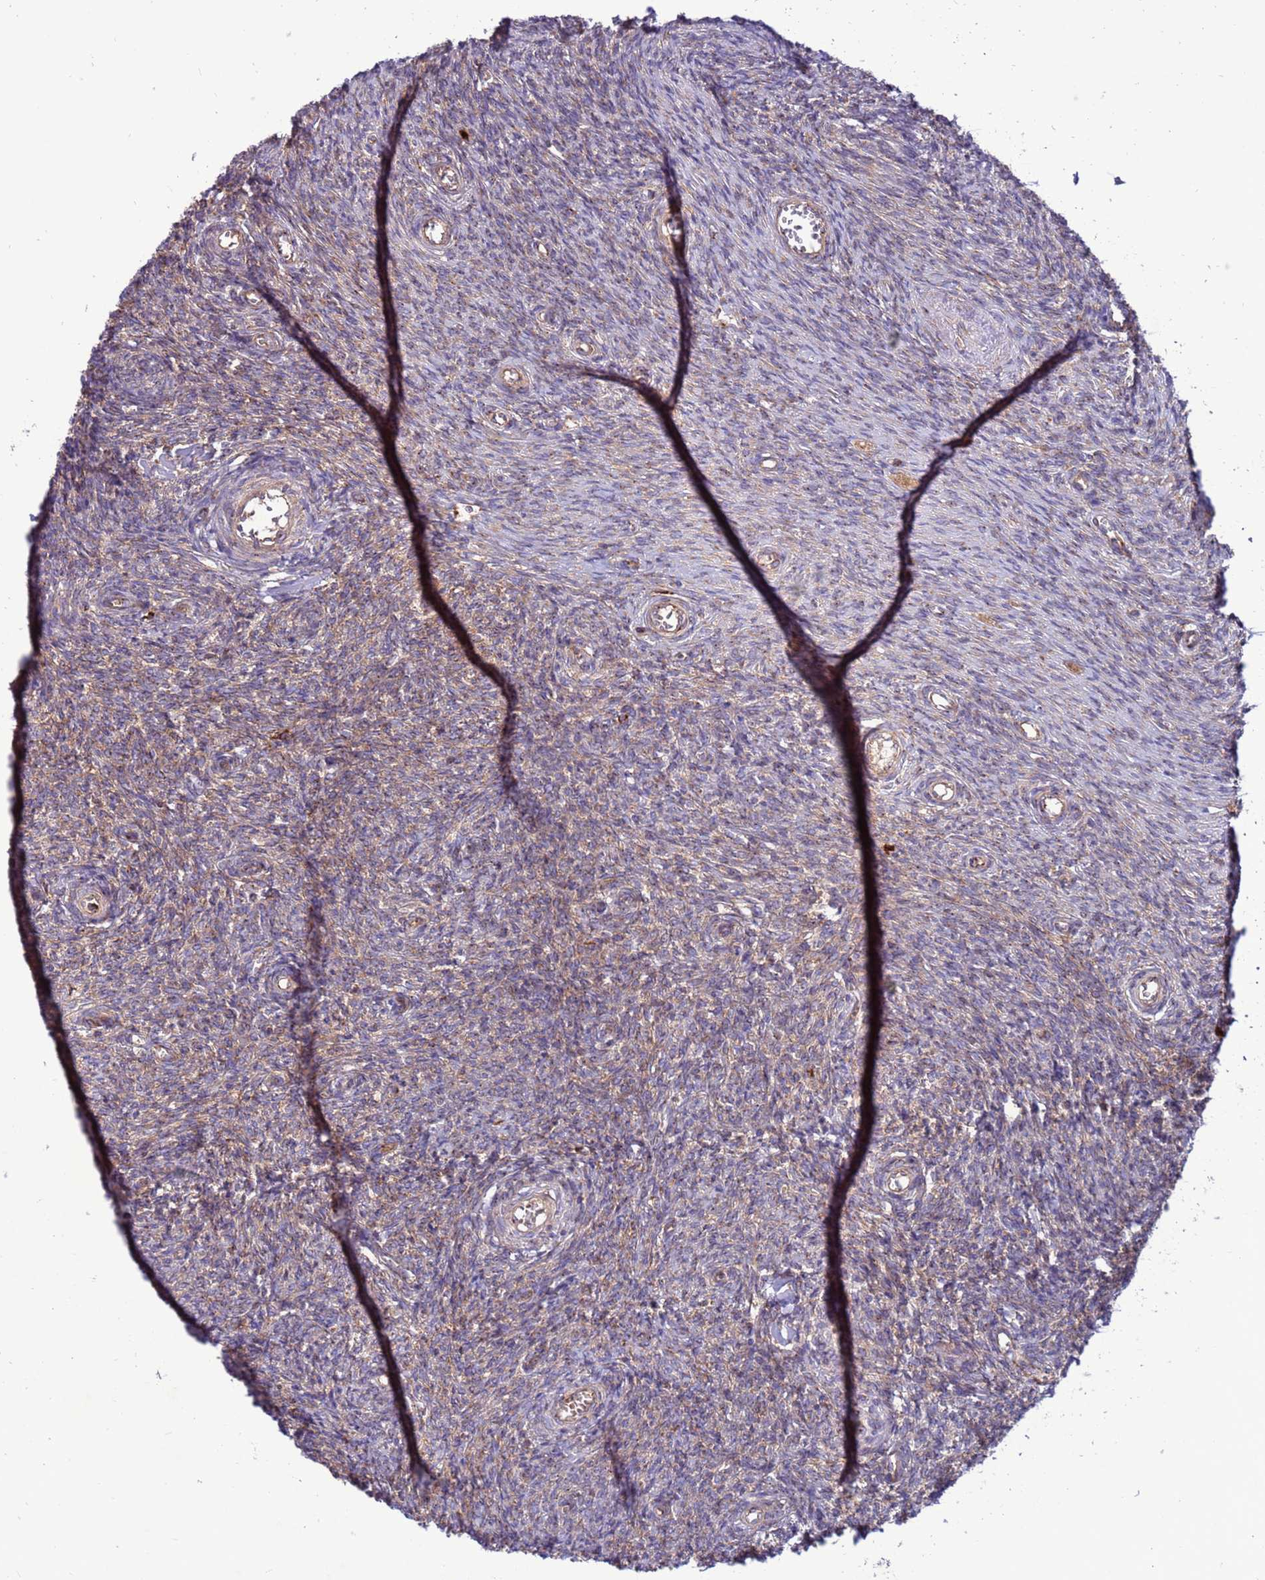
{"staining": {"intensity": "weak", "quantity": "25%-75%", "location": "cytoplasmic/membranous"}, "tissue": "ovary", "cell_type": "Ovarian stroma cells", "image_type": "normal", "snomed": [{"axis": "morphology", "description": "Normal tissue, NOS"}, {"axis": "topography", "description": "Ovary"}], "caption": "About 25%-75% of ovarian stroma cells in normal ovary reveal weak cytoplasmic/membranous protein positivity as visualized by brown immunohistochemical staining.", "gene": "ZC3HAV1", "patient": {"sex": "female", "age": 44}}